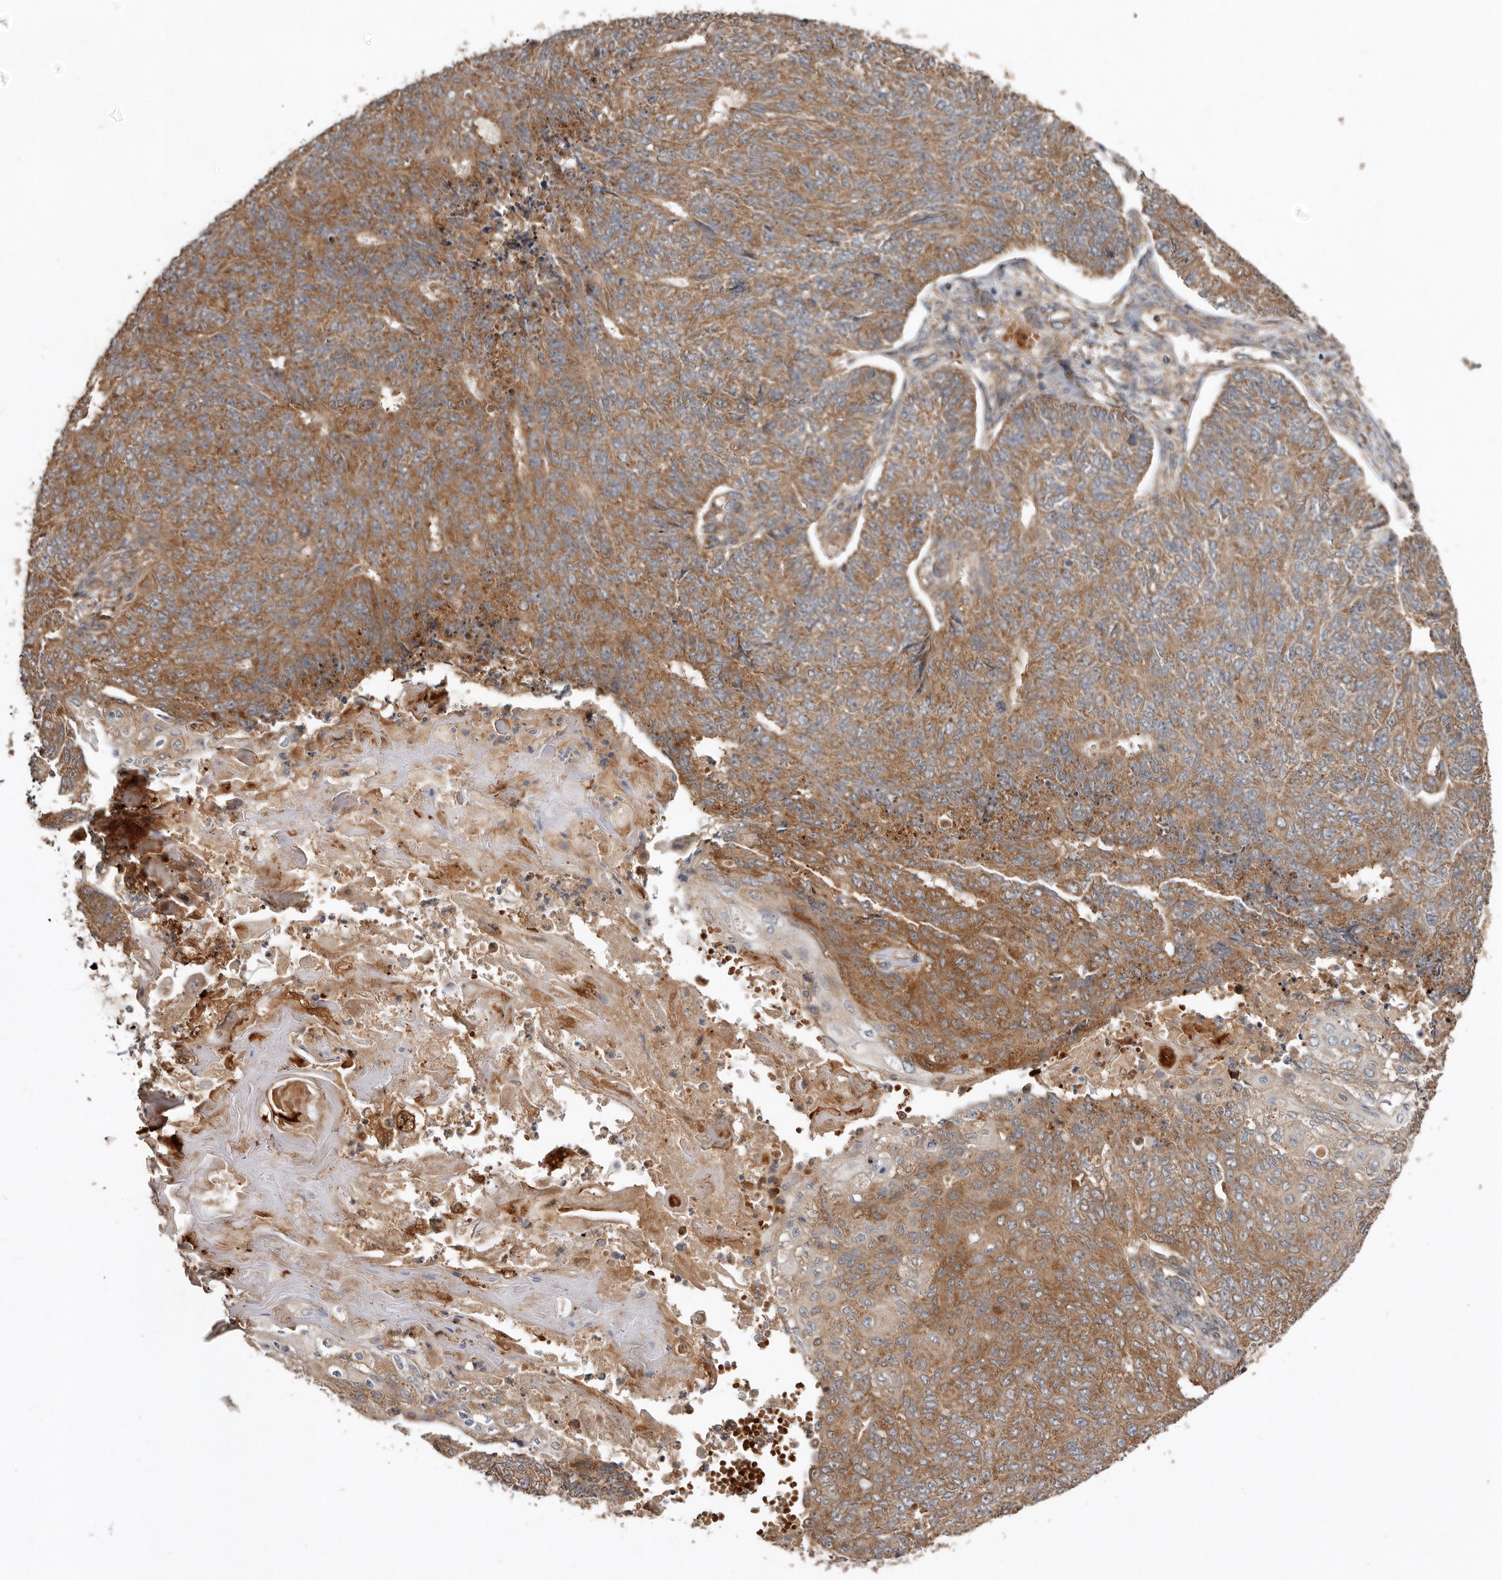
{"staining": {"intensity": "moderate", "quantity": ">75%", "location": "cytoplasmic/membranous"}, "tissue": "endometrial cancer", "cell_type": "Tumor cells", "image_type": "cancer", "snomed": [{"axis": "morphology", "description": "Adenocarcinoma, NOS"}, {"axis": "topography", "description": "Endometrium"}], "caption": "DAB immunohistochemical staining of endometrial adenocarcinoma reveals moderate cytoplasmic/membranous protein staining in about >75% of tumor cells. Using DAB (brown) and hematoxylin (blue) stains, captured at high magnification using brightfield microscopy.", "gene": "GOT1L1", "patient": {"sex": "female", "age": 32}}